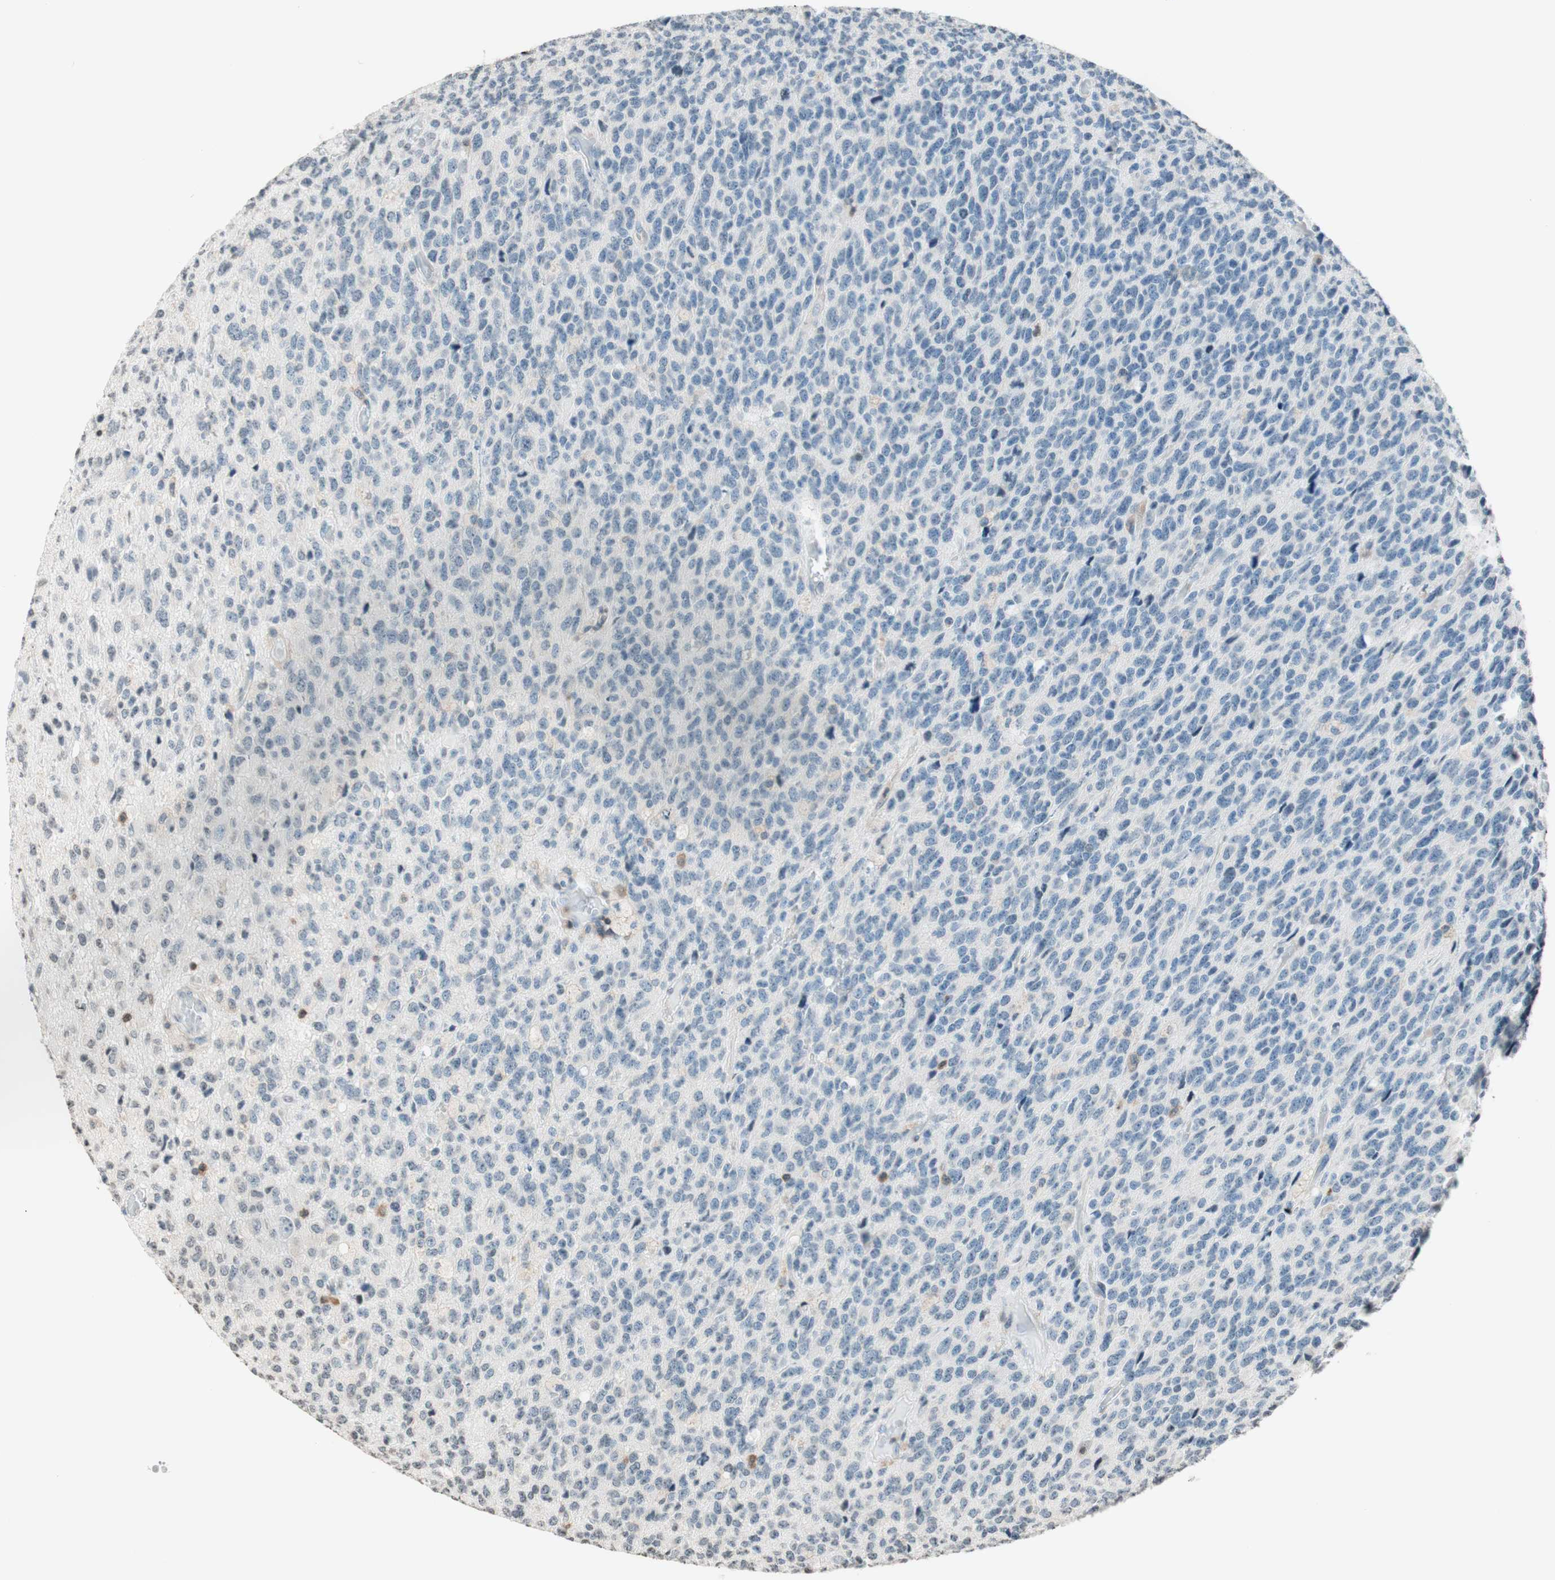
{"staining": {"intensity": "negative", "quantity": "none", "location": "none"}, "tissue": "glioma", "cell_type": "Tumor cells", "image_type": "cancer", "snomed": [{"axis": "morphology", "description": "Glioma, malignant, High grade"}, {"axis": "topography", "description": "pancreas cauda"}], "caption": "DAB immunohistochemical staining of human glioma displays no significant expression in tumor cells.", "gene": "WIPF1", "patient": {"sex": "male", "age": 60}}